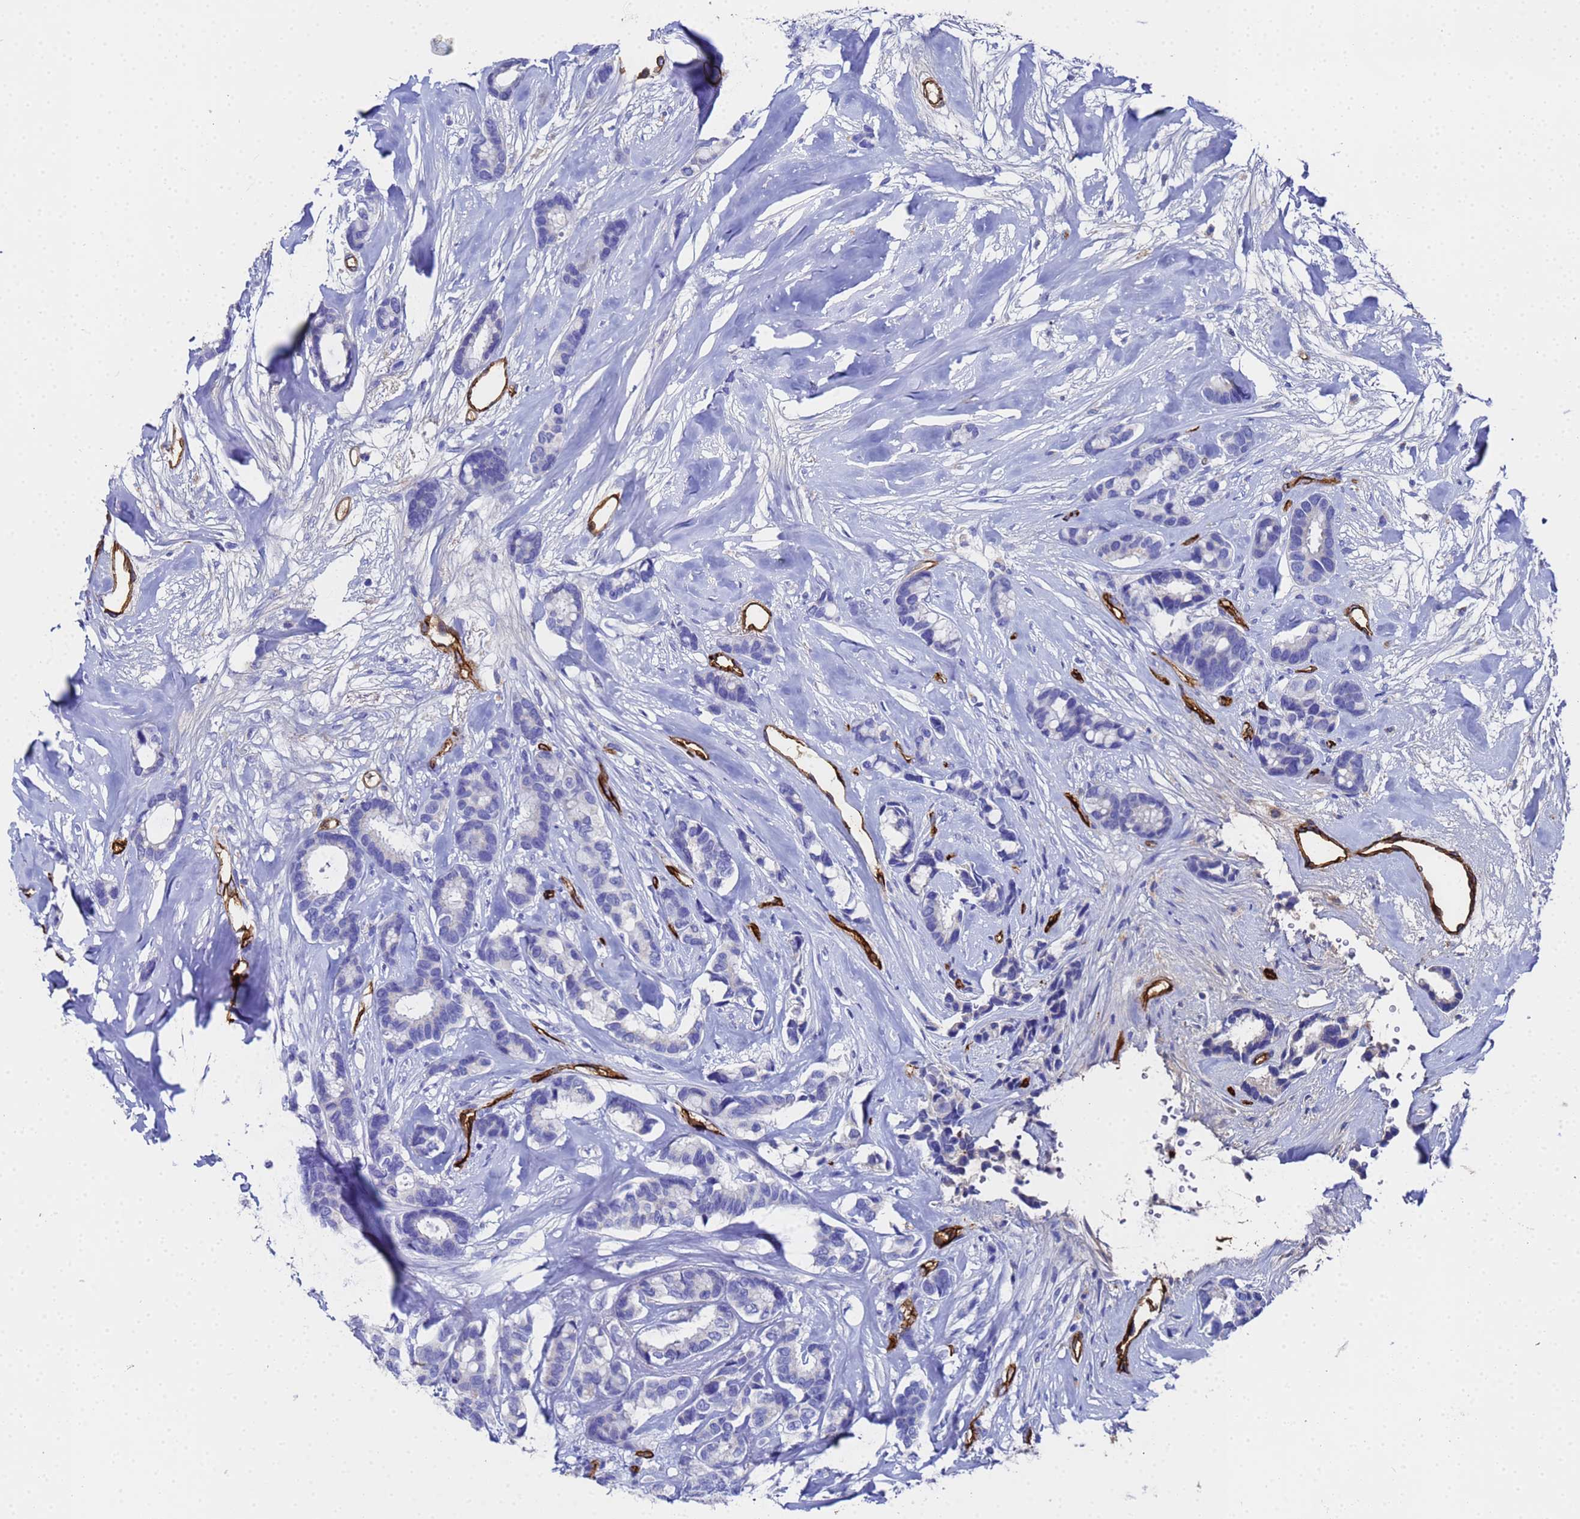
{"staining": {"intensity": "negative", "quantity": "none", "location": "none"}, "tissue": "breast cancer", "cell_type": "Tumor cells", "image_type": "cancer", "snomed": [{"axis": "morphology", "description": "Duct carcinoma"}, {"axis": "topography", "description": "Breast"}], "caption": "This is a image of IHC staining of intraductal carcinoma (breast), which shows no positivity in tumor cells.", "gene": "ADIPOQ", "patient": {"sex": "female", "age": 87}}